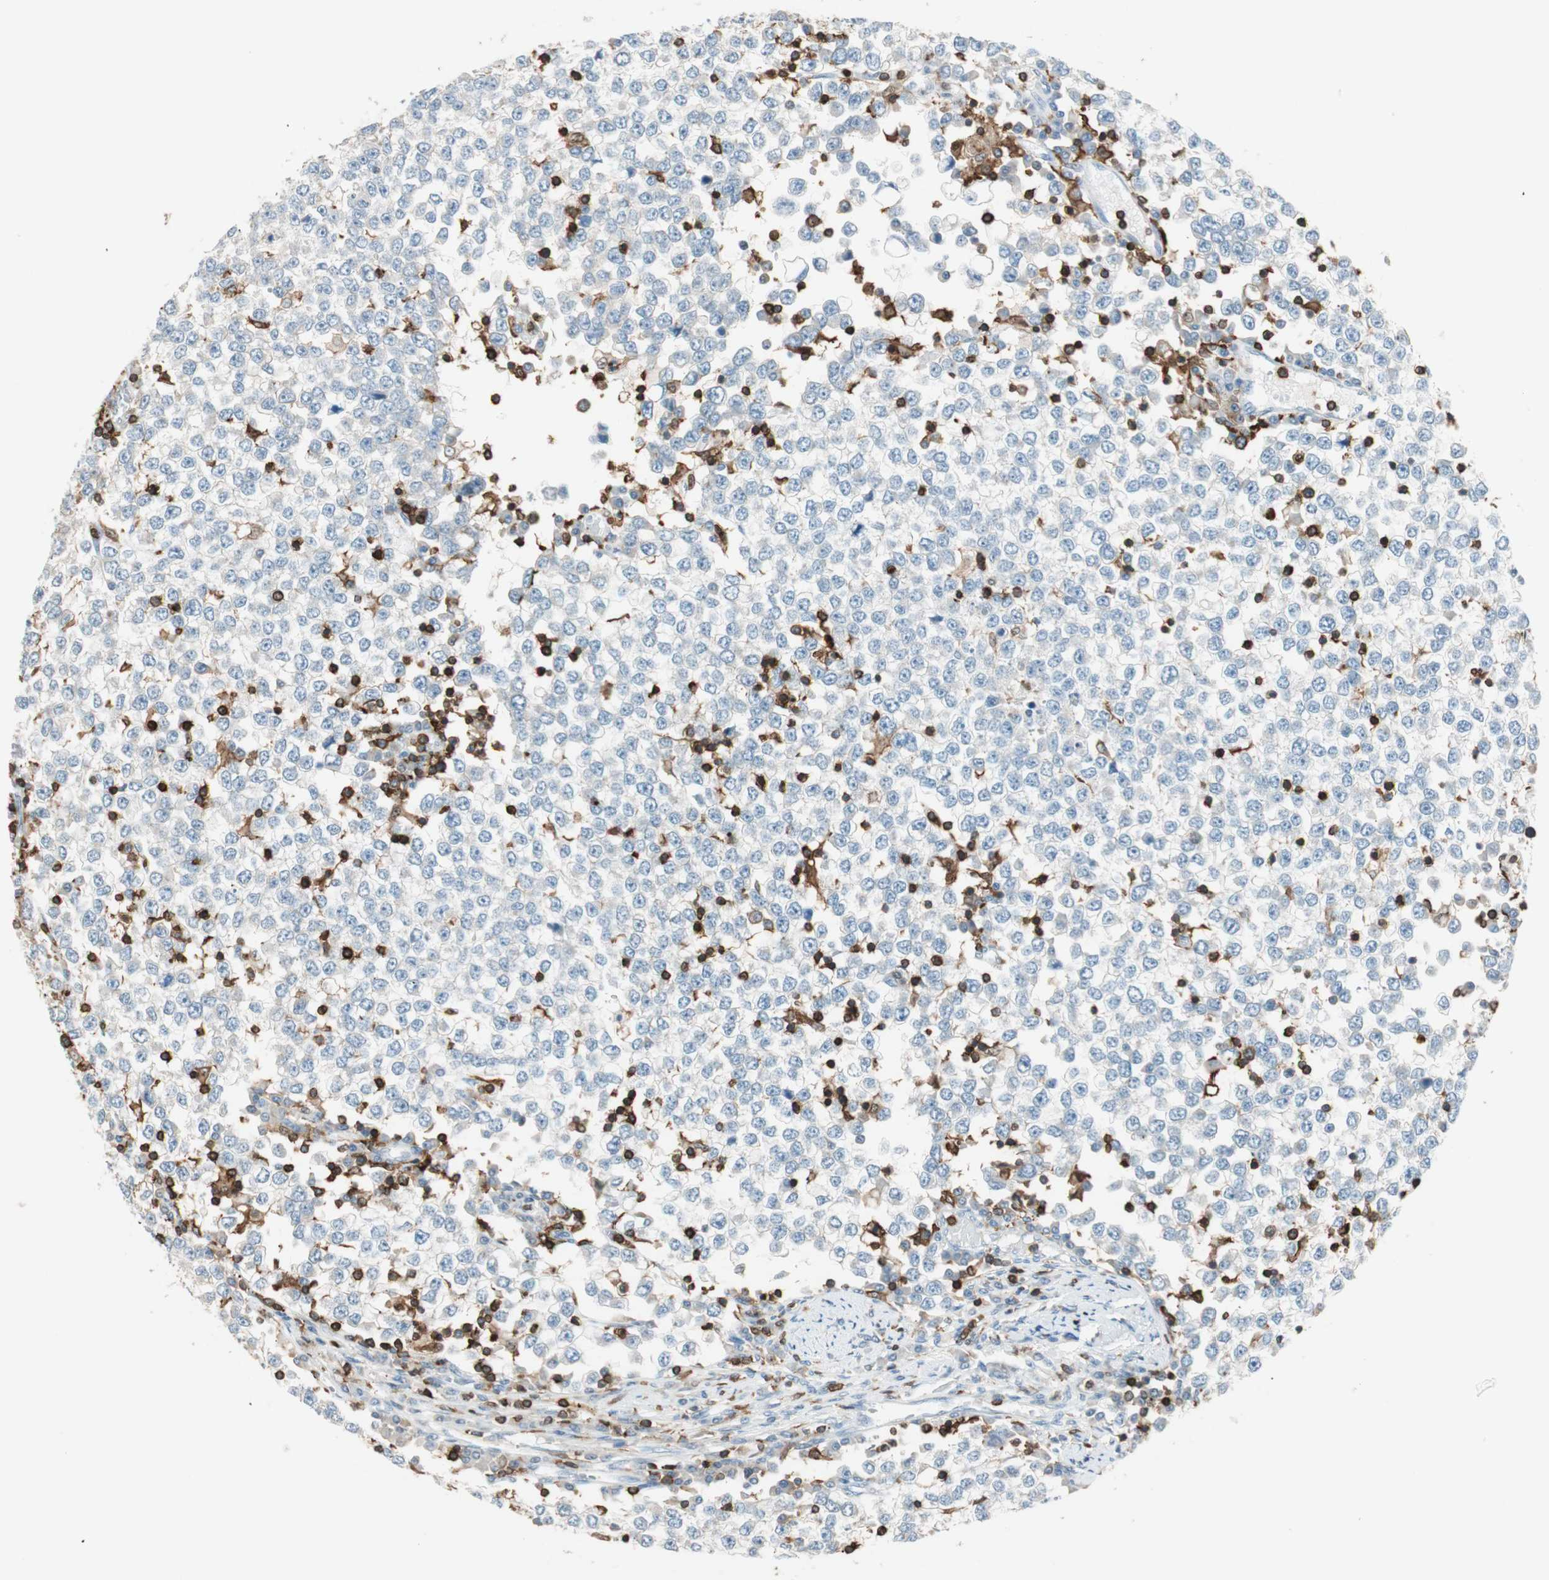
{"staining": {"intensity": "negative", "quantity": "none", "location": "none"}, "tissue": "testis cancer", "cell_type": "Tumor cells", "image_type": "cancer", "snomed": [{"axis": "morphology", "description": "Seminoma, NOS"}, {"axis": "topography", "description": "Testis"}], "caption": "IHC of testis seminoma reveals no expression in tumor cells. (Stains: DAB (3,3'-diaminobenzidine) IHC with hematoxylin counter stain, Microscopy: brightfield microscopy at high magnification).", "gene": "HPGD", "patient": {"sex": "male", "age": 65}}